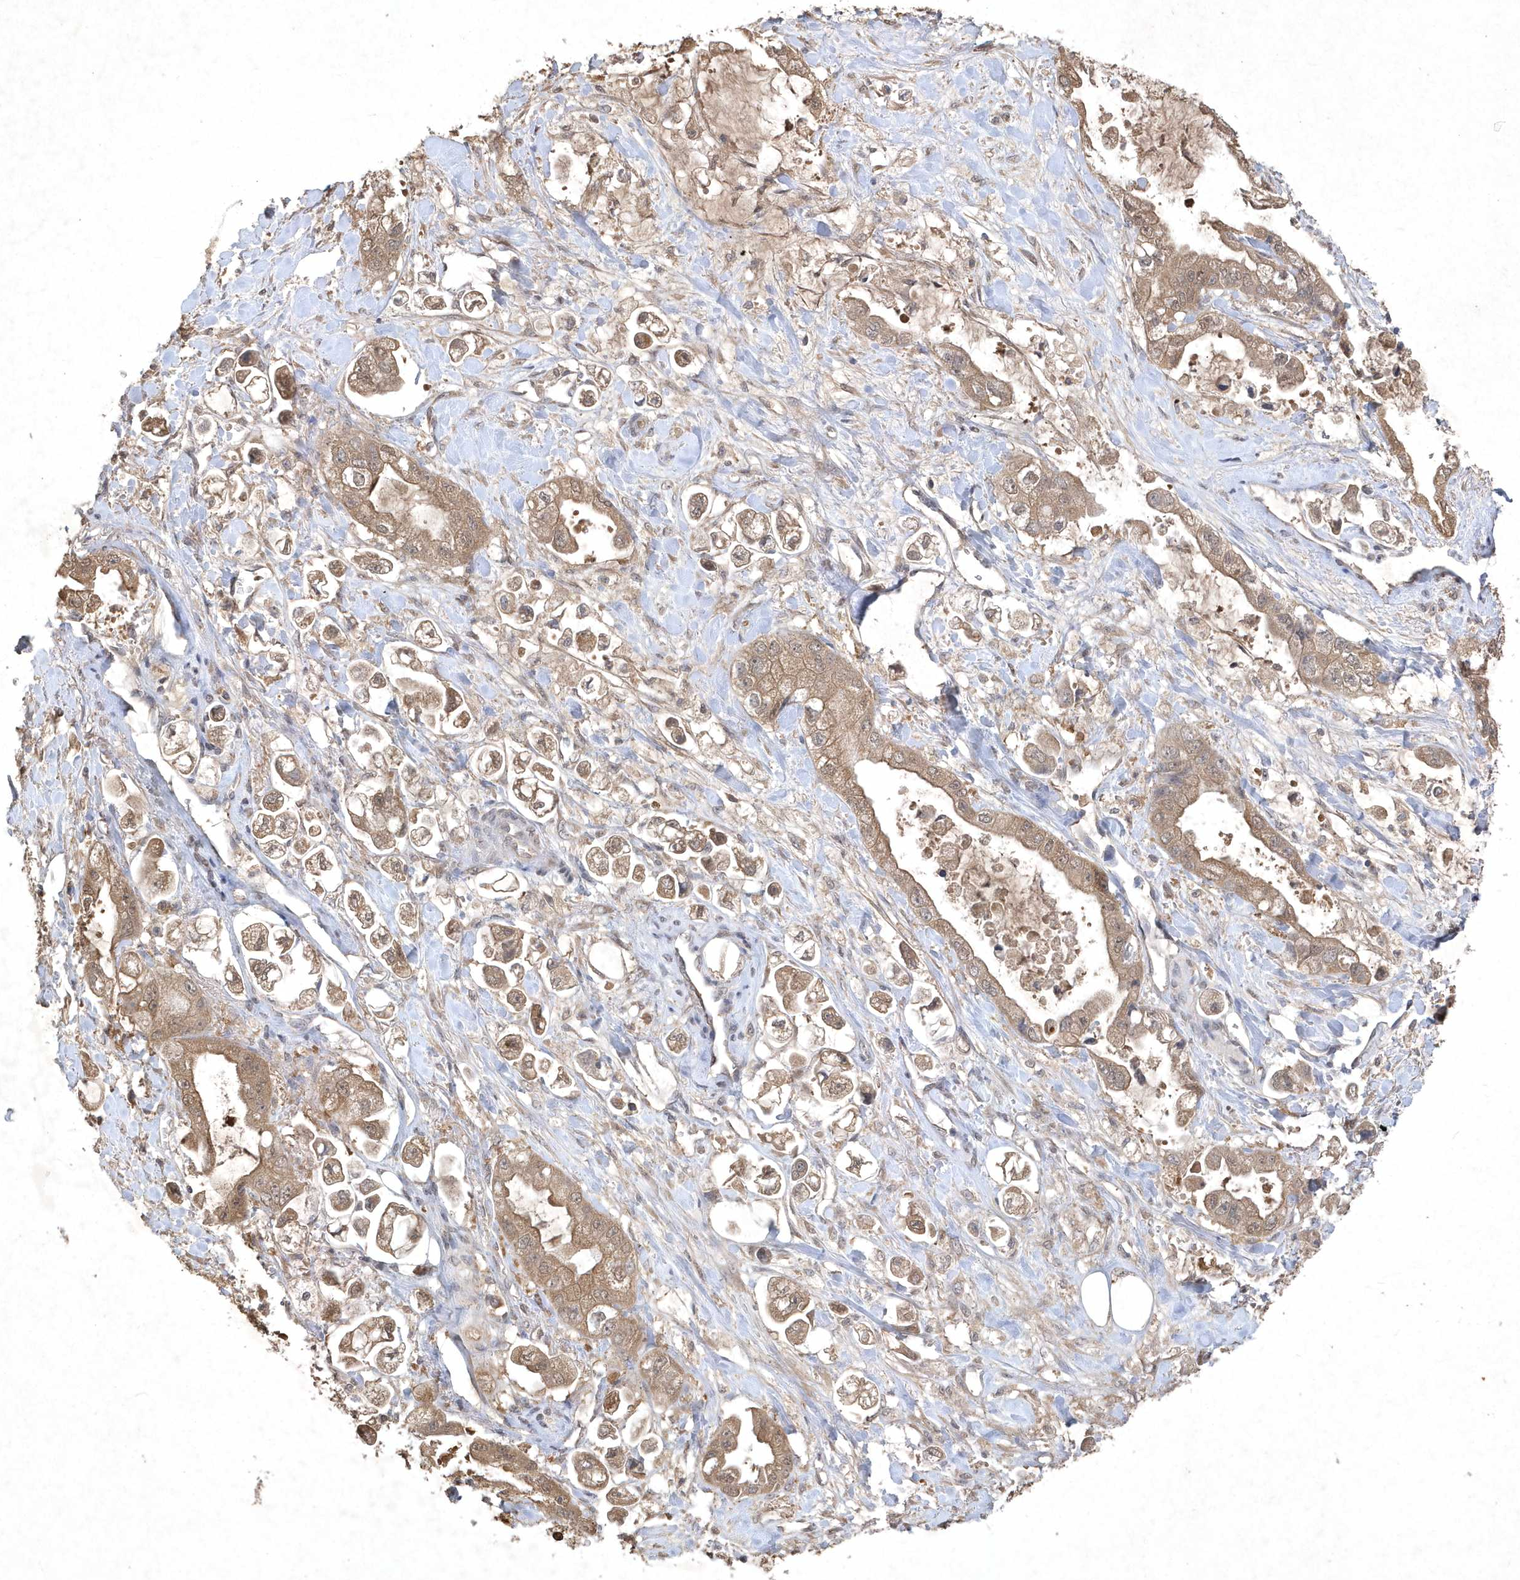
{"staining": {"intensity": "moderate", "quantity": ">75%", "location": "cytoplasmic/membranous"}, "tissue": "stomach cancer", "cell_type": "Tumor cells", "image_type": "cancer", "snomed": [{"axis": "morphology", "description": "Adenocarcinoma, NOS"}, {"axis": "topography", "description": "Stomach"}], "caption": "Protein staining of stomach cancer (adenocarcinoma) tissue shows moderate cytoplasmic/membranous expression in about >75% of tumor cells. The protein of interest is shown in brown color, while the nuclei are stained blue.", "gene": "AKR7A2", "patient": {"sex": "male", "age": 62}}